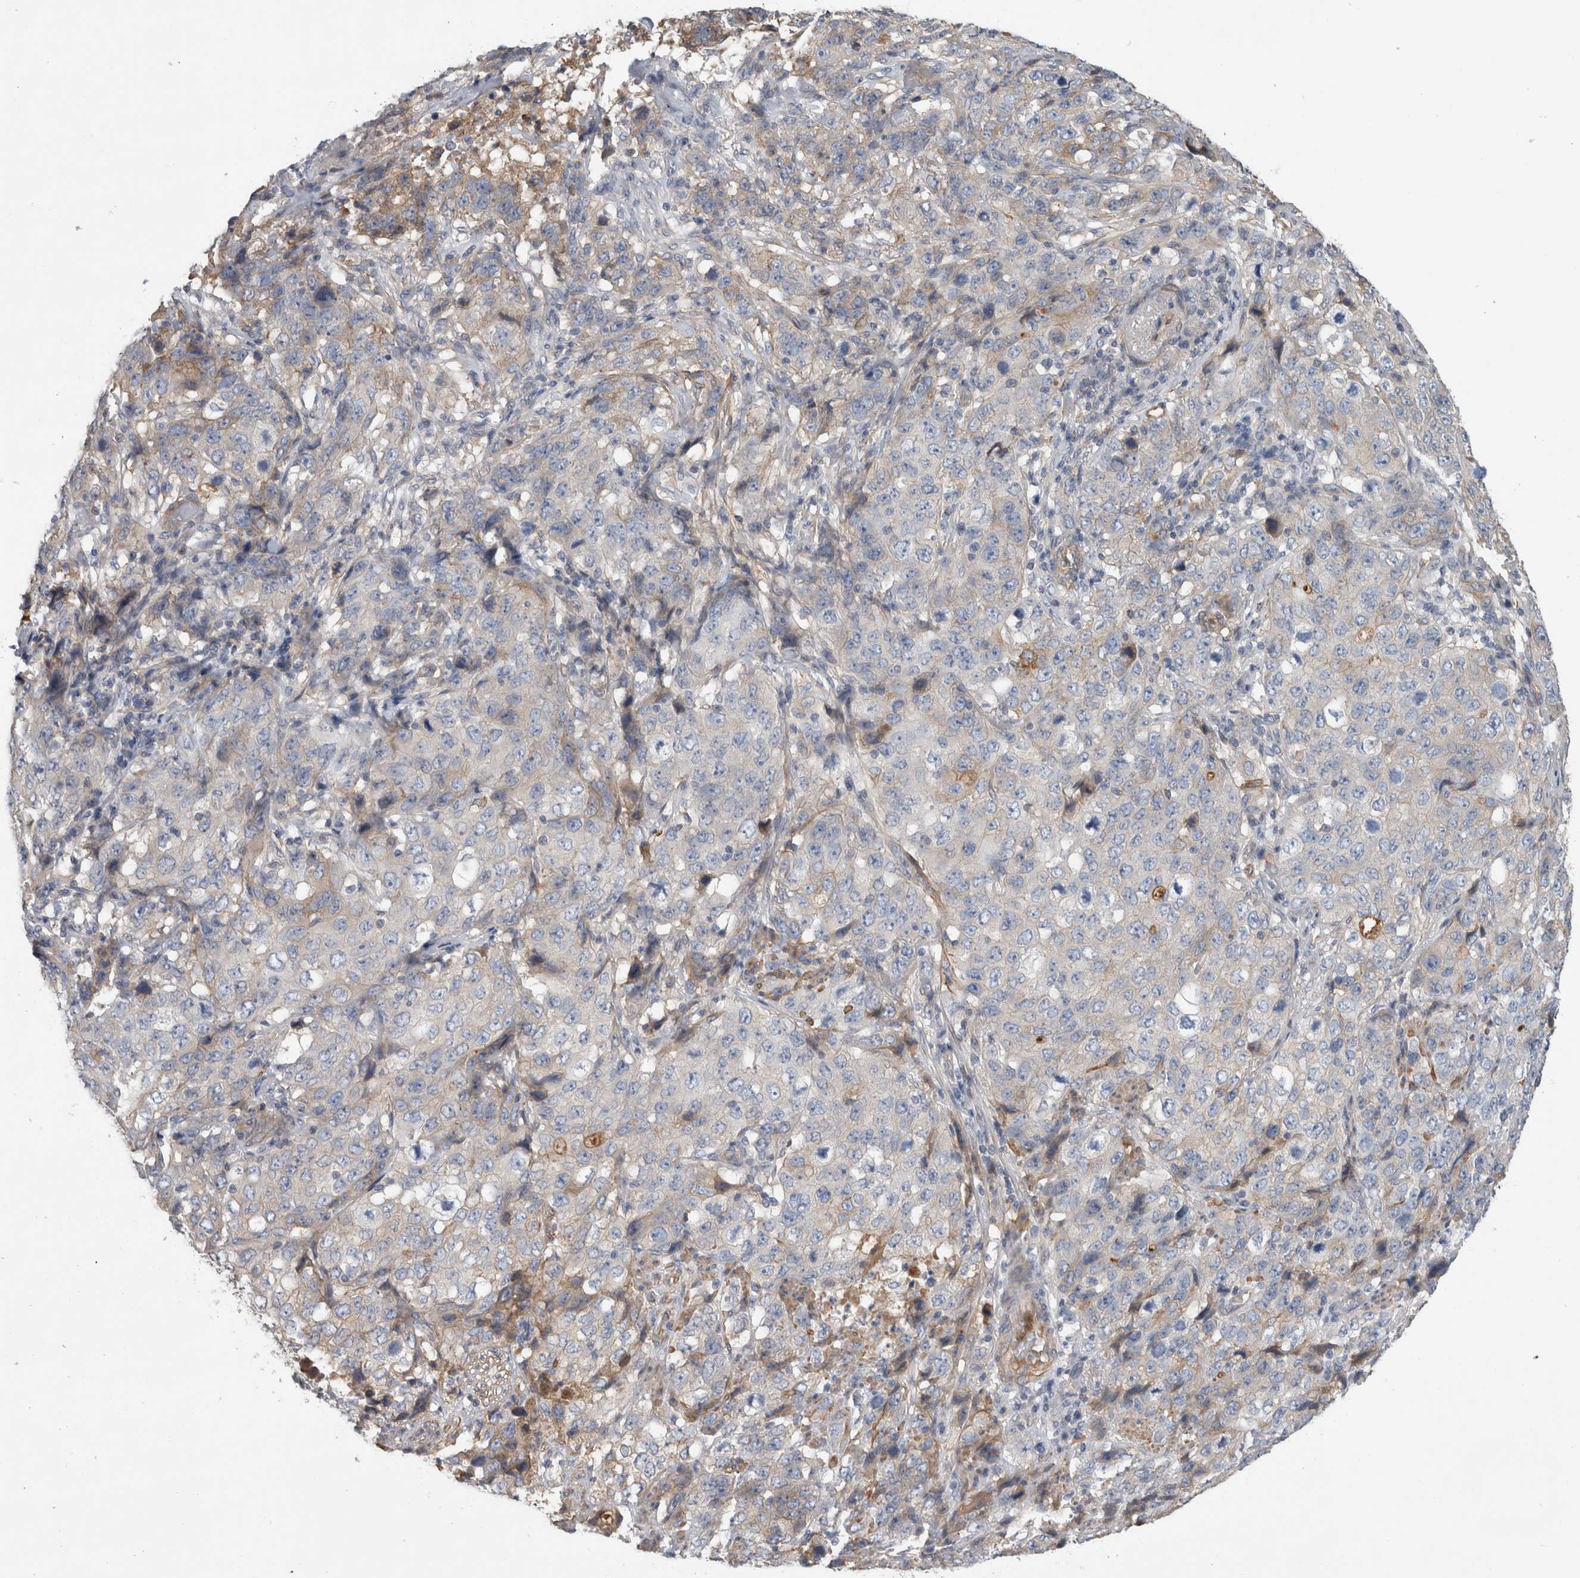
{"staining": {"intensity": "negative", "quantity": "none", "location": "none"}, "tissue": "stomach cancer", "cell_type": "Tumor cells", "image_type": "cancer", "snomed": [{"axis": "morphology", "description": "Adenocarcinoma, NOS"}, {"axis": "topography", "description": "Stomach"}], "caption": "This is a micrograph of IHC staining of stomach adenocarcinoma, which shows no staining in tumor cells.", "gene": "CFI", "patient": {"sex": "male", "age": 48}}